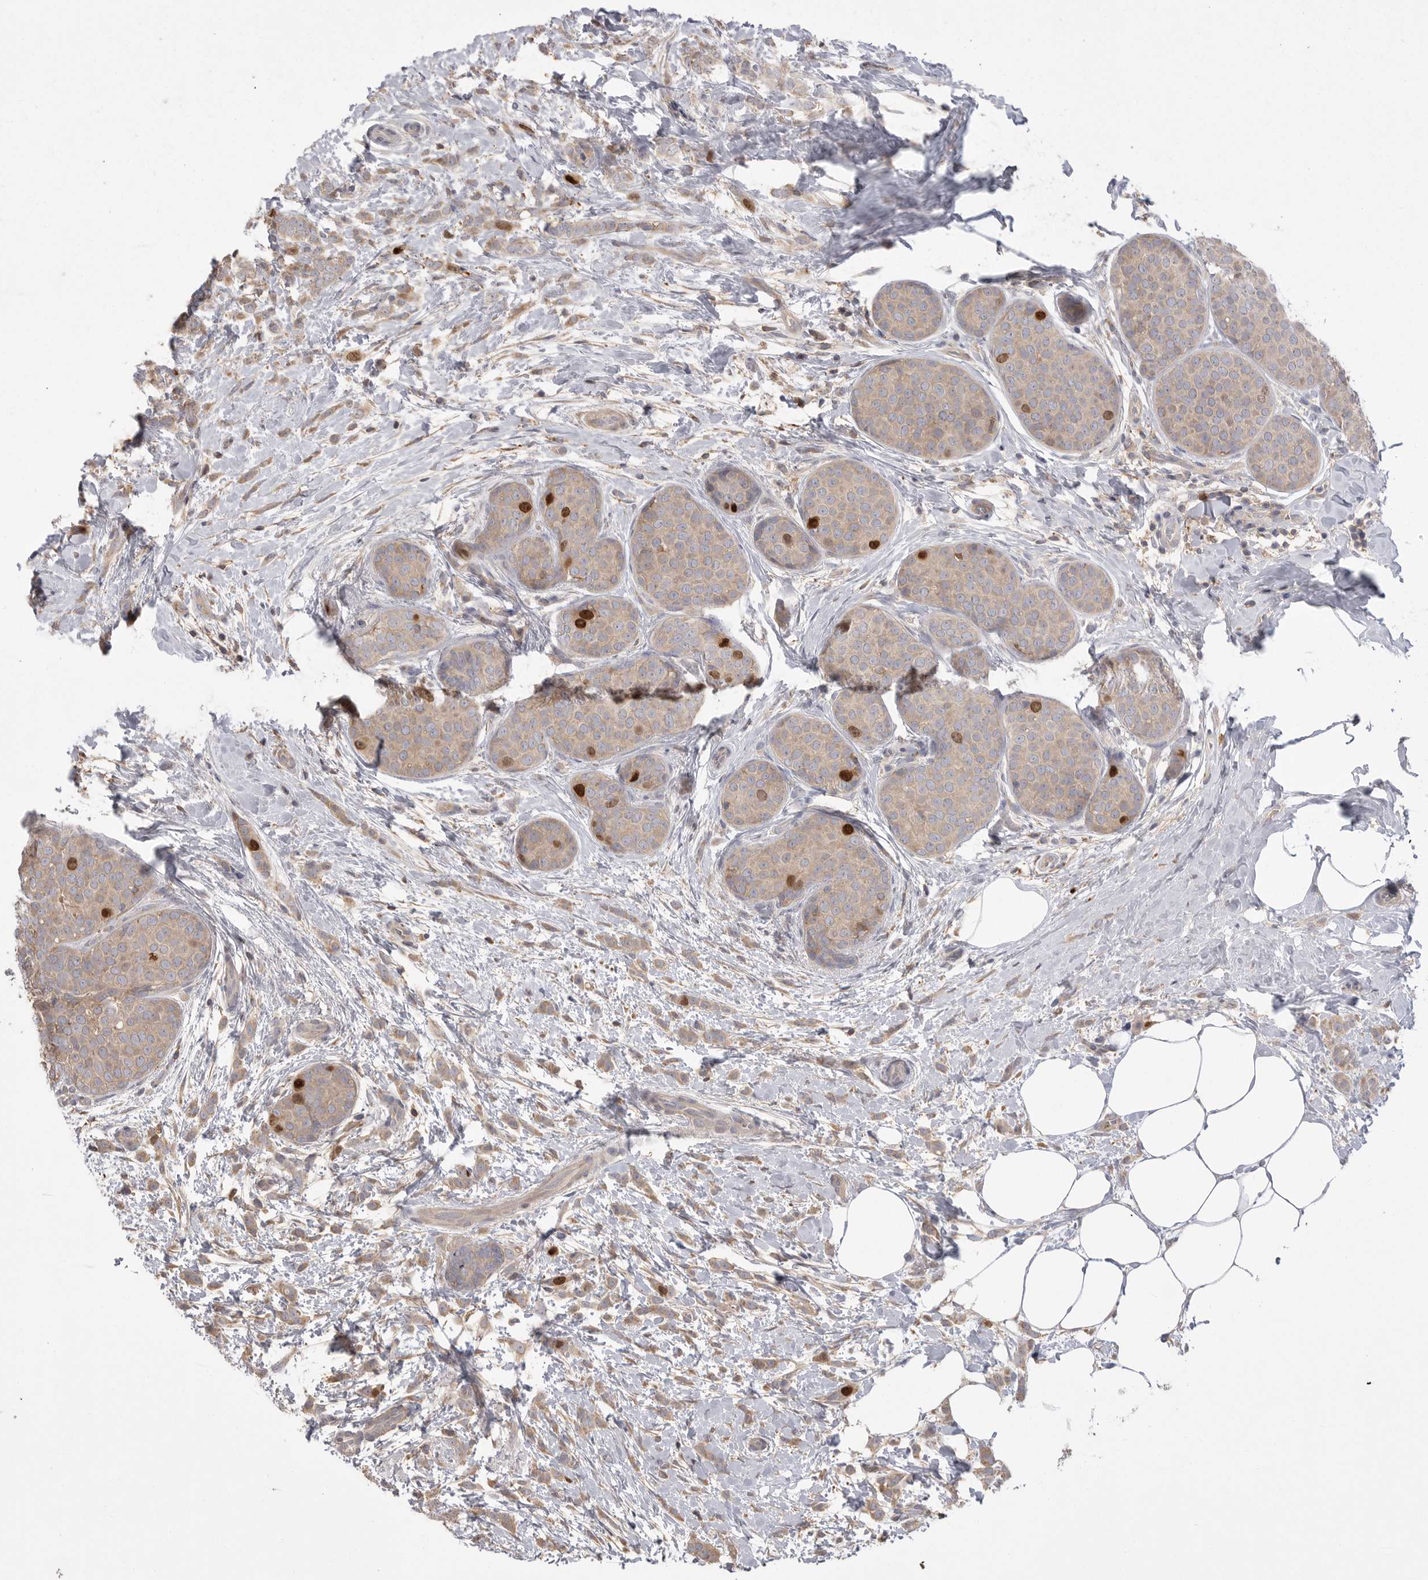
{"staining": {"intensity": "strong", "quantity": "<25%", "location": "cytoplasmic/membranous,nuclear"}, "tissue": "breast cancer", "cell_type": "Tumor cells", "image_type": "cancer", "snomed": [{"axis": "morphology", "description": "Lobular carcinoma, in situ"}, {"axis": "morphology", "description": "Lobular carcinoma"}, {"axis": "topography", "description": "Breast"}], "caption": "High-magnification brightfield microscopy of lobular carcinoma (breast) stained with DAB (brown) and counterstained with hematoxylin (blue). tumor cells exhibit strong cytoplasmic/membranous and nuclear expression is appreciated in approximately<25% of cells. Using DAB (brown) and hematoxylin (blue) stains, captured at high magnification using brightfield microscopy.", "gene": "TOP2A", "patient": {"sex": "female", "age": 41}}